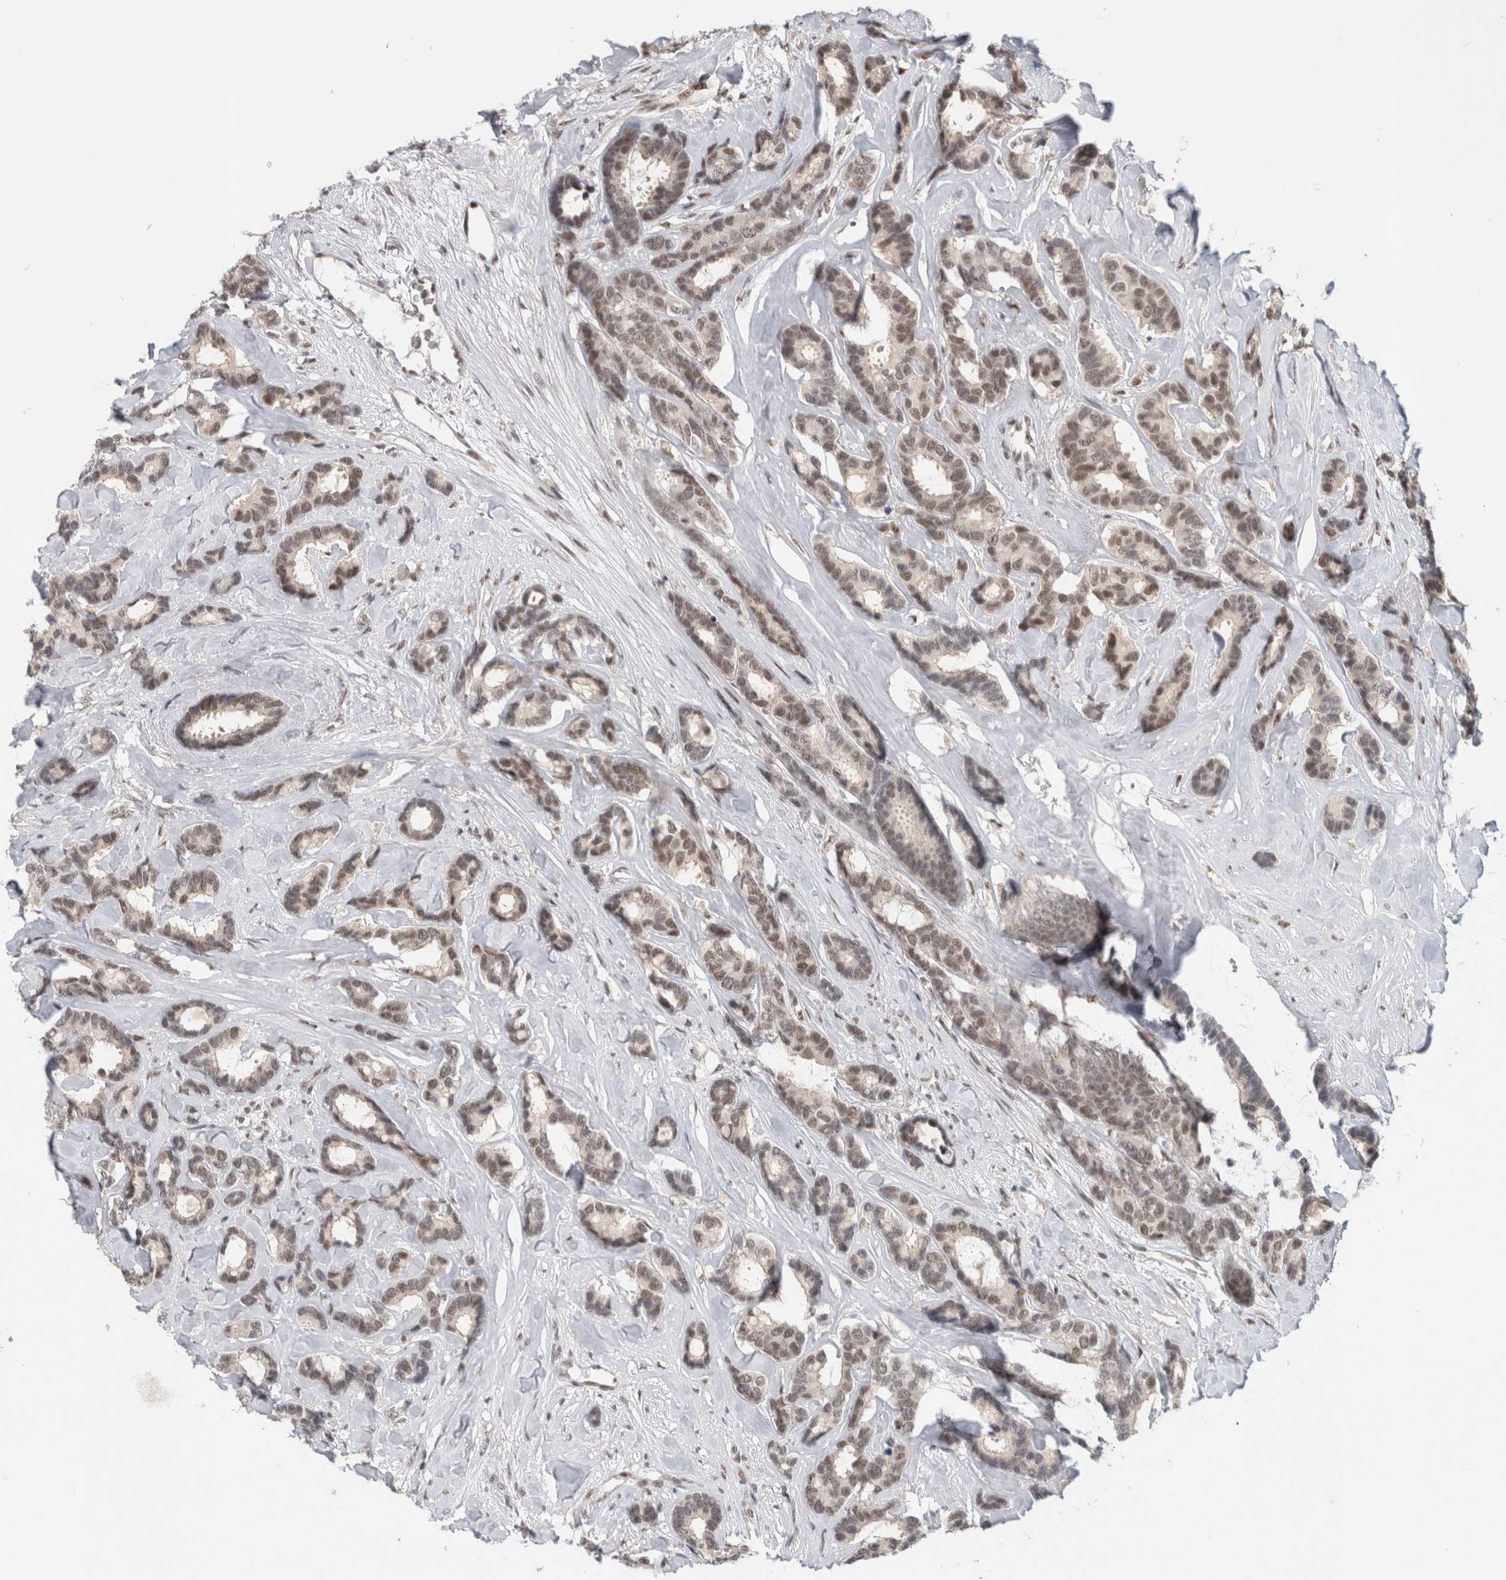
{"staining": {"intensity": "weak", "quantity": ">75%", "location": "nuclear"}, "tissue": "breast cancer", "cell_type": "Tumor cells", "image_type": "cancer", "snomed": [{"axis": "morphology", "description": "Duct carcinoma"}, {"axis": "topography", "description": "Breast"}], "caption": "An image of breast cancer stained for a protein reveals weak nuclear brown staining in tumor cells.", "gene": "HESX1", "patient": {"sex": "female", "age": 87}}